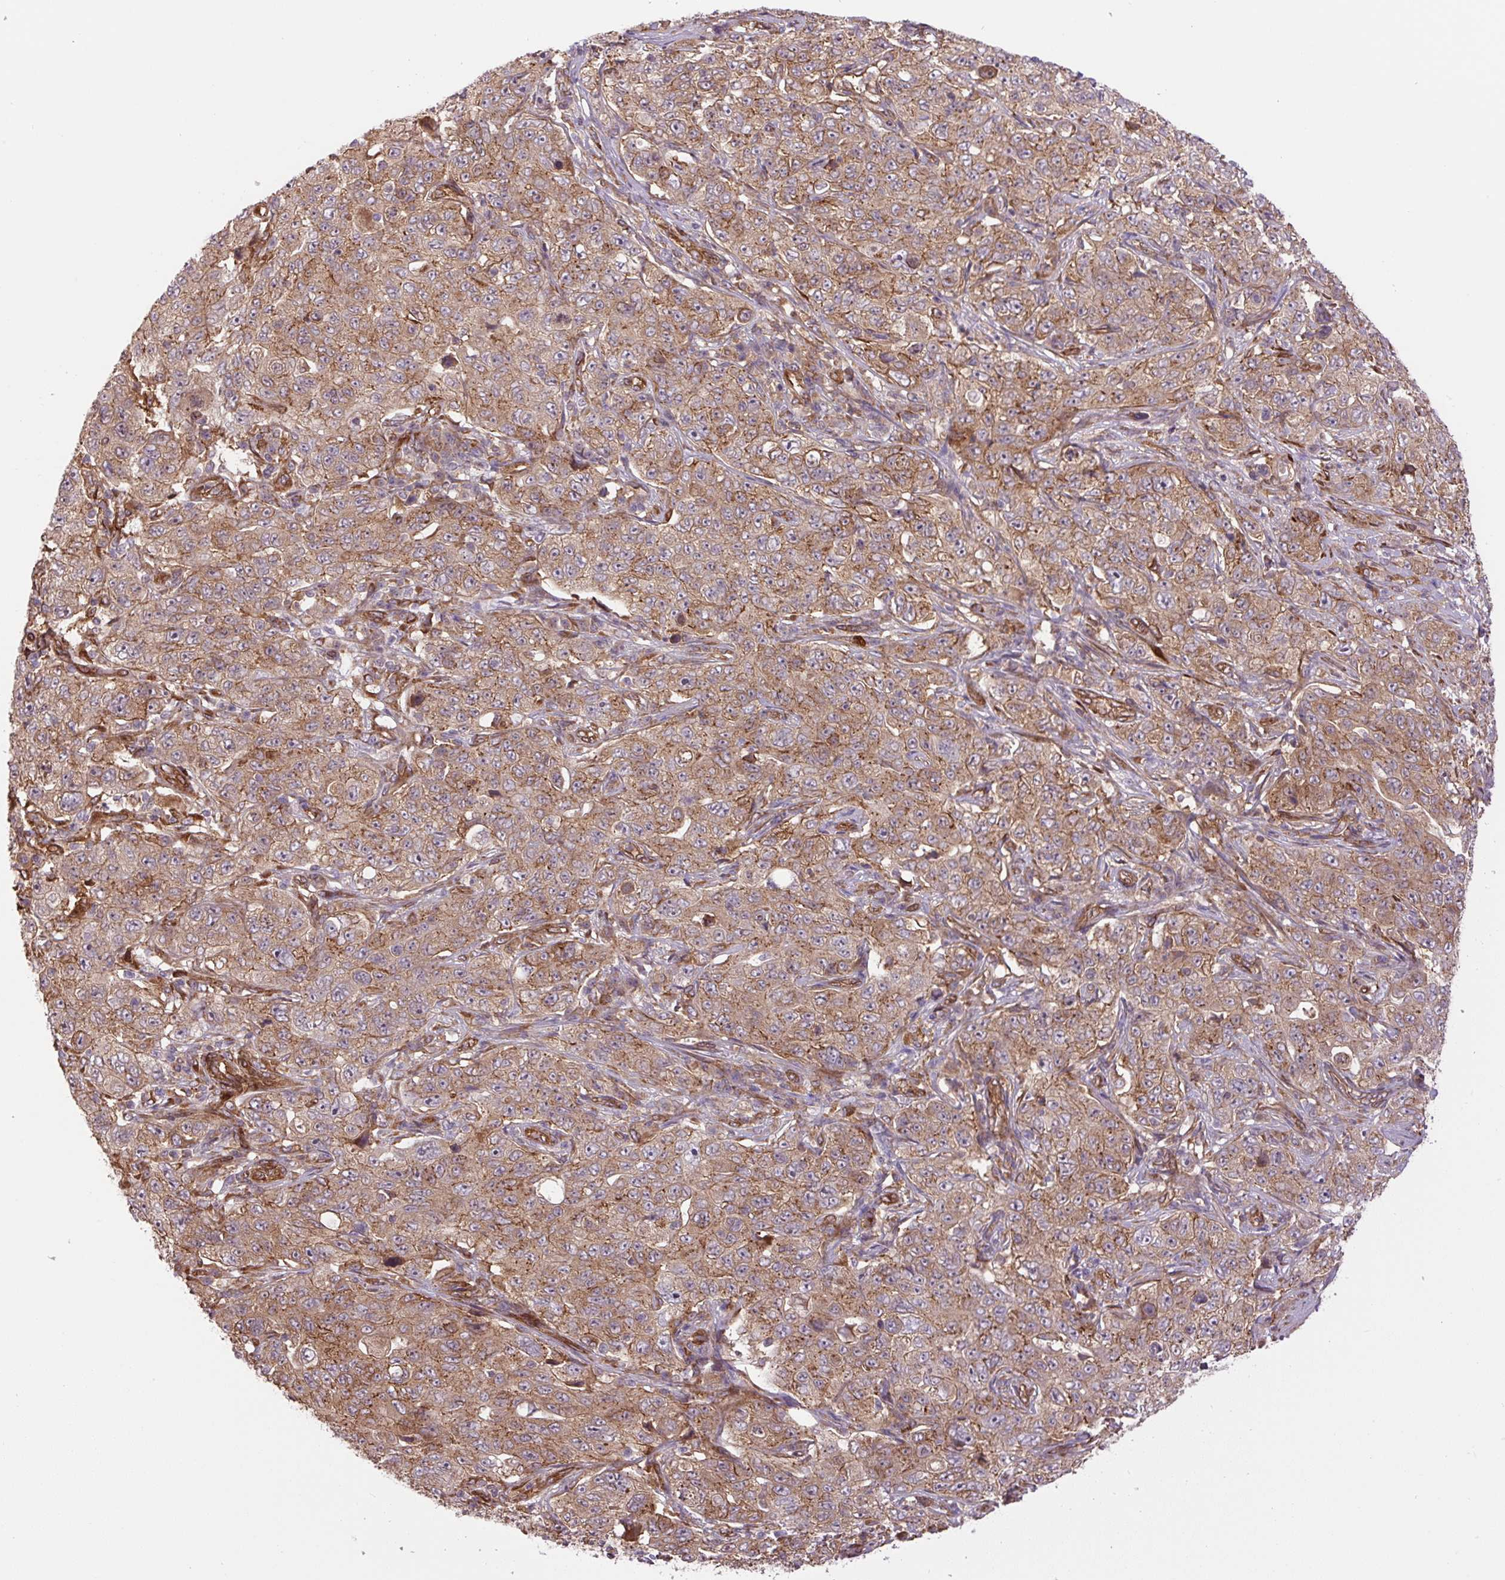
{"staining": {"intensity": "moderate", "quantity": ">75%", "location": "cytoplasmic/membranous"}, "tissue": "pancreatic cancer", "cell_type": "Tumor cells", "image_type": "cancer", "snomed": [{"axis": "morphology", "description": "Adenocarcinoma, NOS"}, {"axis": "topography", "description": "Pancreas"}], "caption": "Human pancreatic cancer stained for a protein (brown) exhibits moderate cytoplasmic/membranous positive staining in approximately >75% of tumor cells.", "gene": "SEPTIN10", "patient": {"sex": "male", "age": 68}}